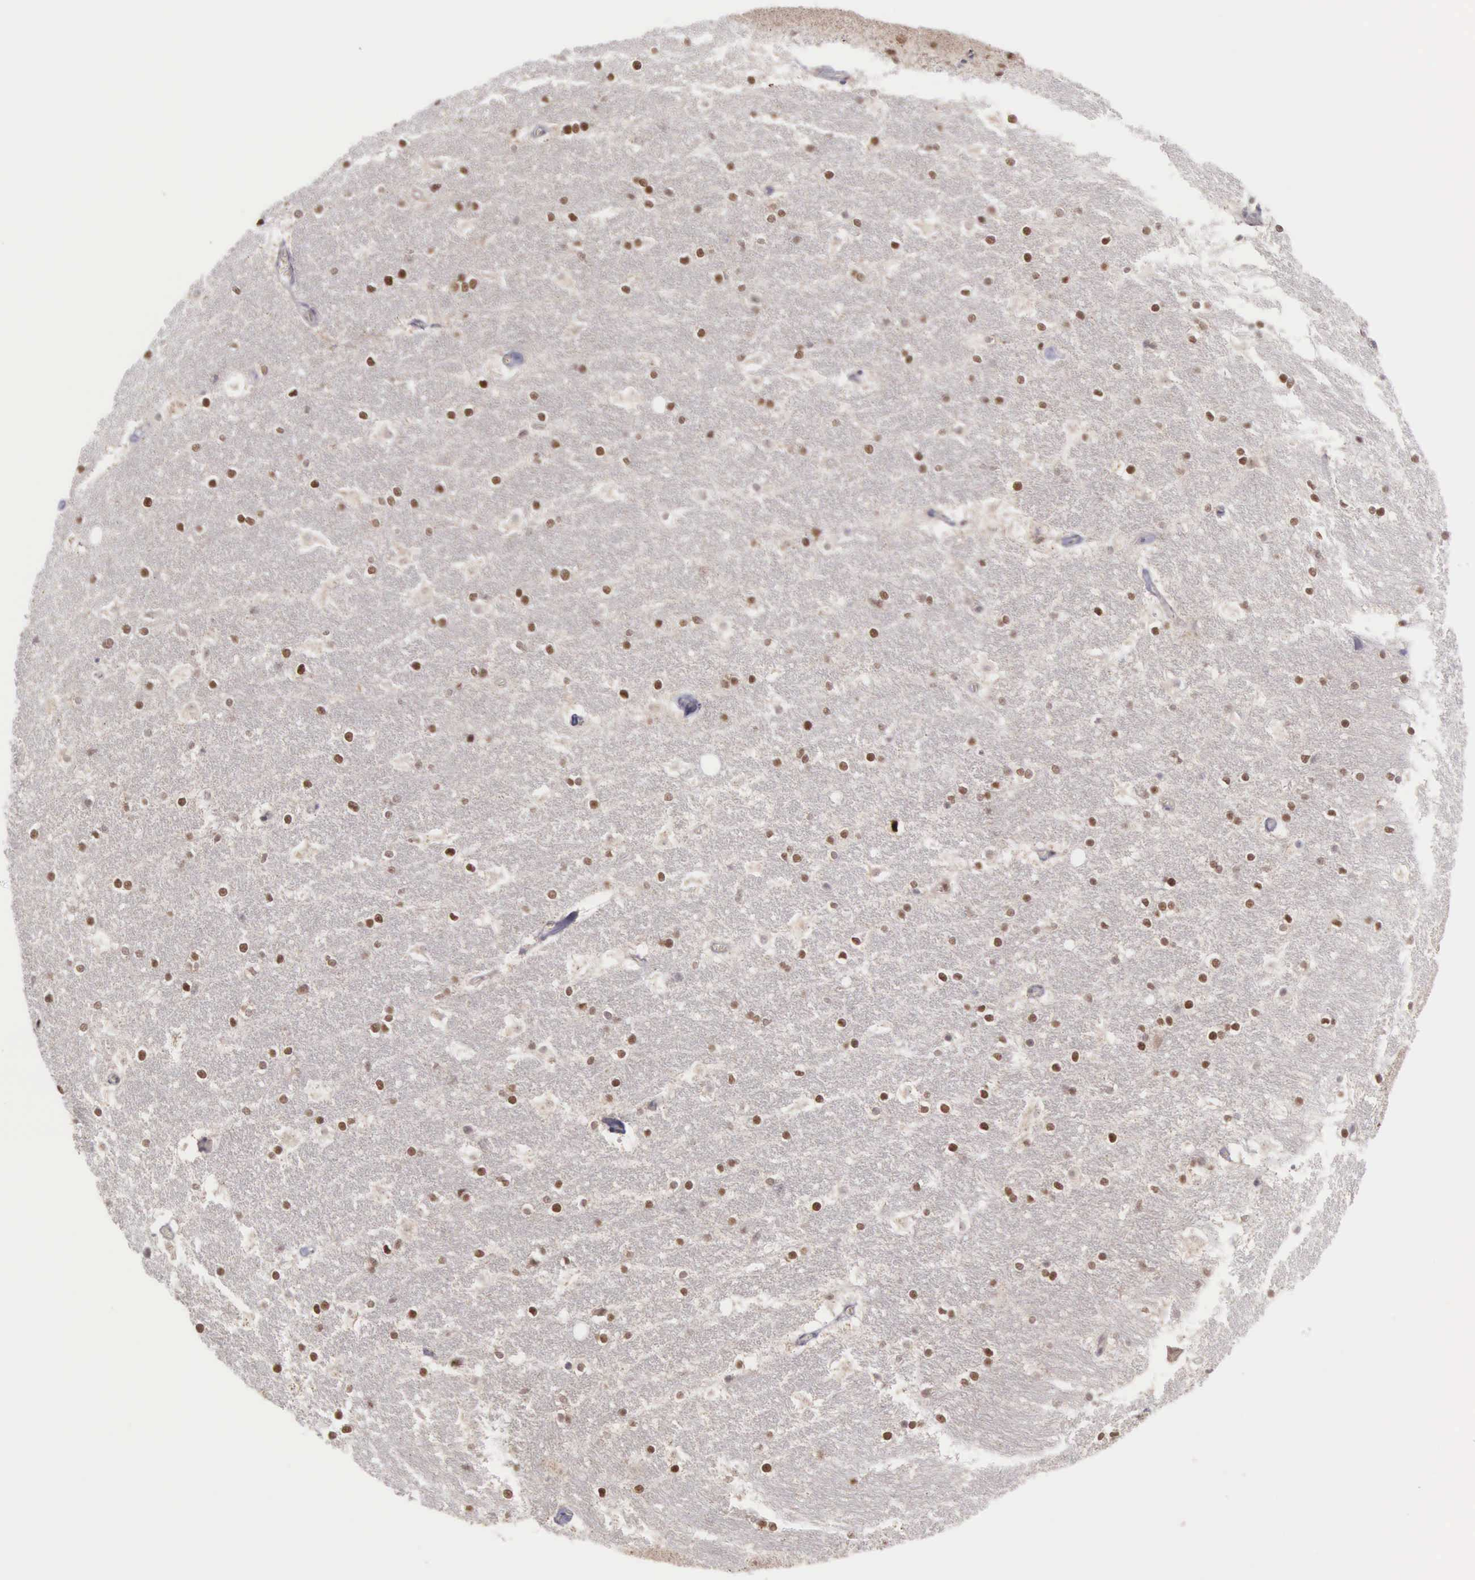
{"staining": {"intensity": "strong", "quantity": ">75%", "location": "nuclear"}, "tissue": "hippocampus", "cell_type": "Glial cells", "image_type": "normal", "snomed": [{"axis": "morphology", "description": "Normal tissue, NOS"}, {"axis": "topography", "description": "Hippocampus"}], "caption": "High-power microscopy captured an immunohistochemistry image of benign hippocampus, revealing strong nuclear expression in approximately >75% of glial cells.", "gene": "GRK3", "patient": {"sex": "female", "age": 19}}